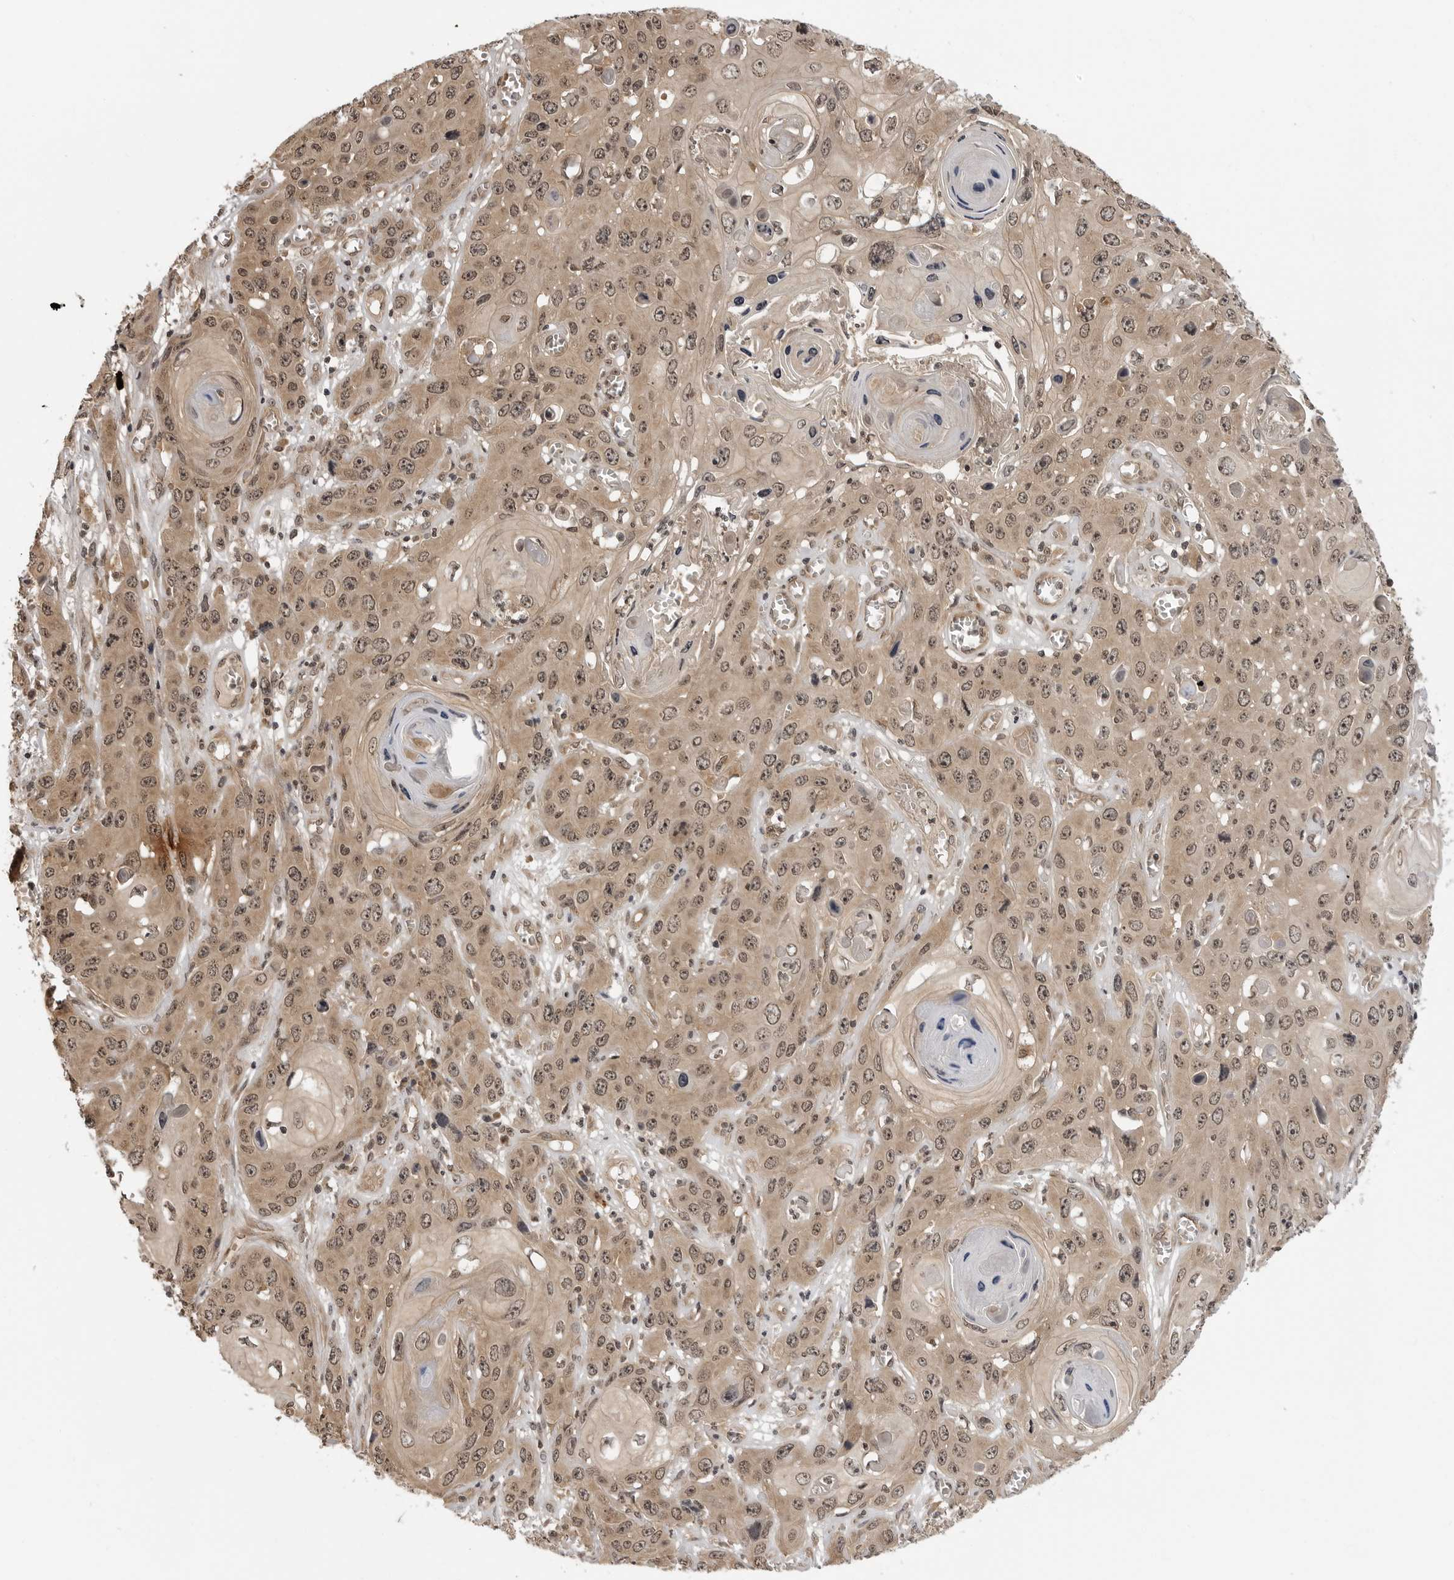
{"staining": {"intensity": "moderate", "quantity": ">75%", "location": "cytoplasmic/membranous,nuclear"}, "tissue": "skin cancer", "cell_type": "Tumor cells", "image_type": "cancer", "snomed": [{"axis": "morphology", "description": "Squamous cell carcinoma, NOS"}, {"axis": "topography", "description": "Skin"}], "caption": "A photomicrograph showing moderate cytoplasmic/membranous and nuclear positivity in about >75% of tumor cells in skin cancer, as visualized by brown immunohistochemical staining.", "gene": "IL24", "patient": {"sex": "male", "age": 55}}